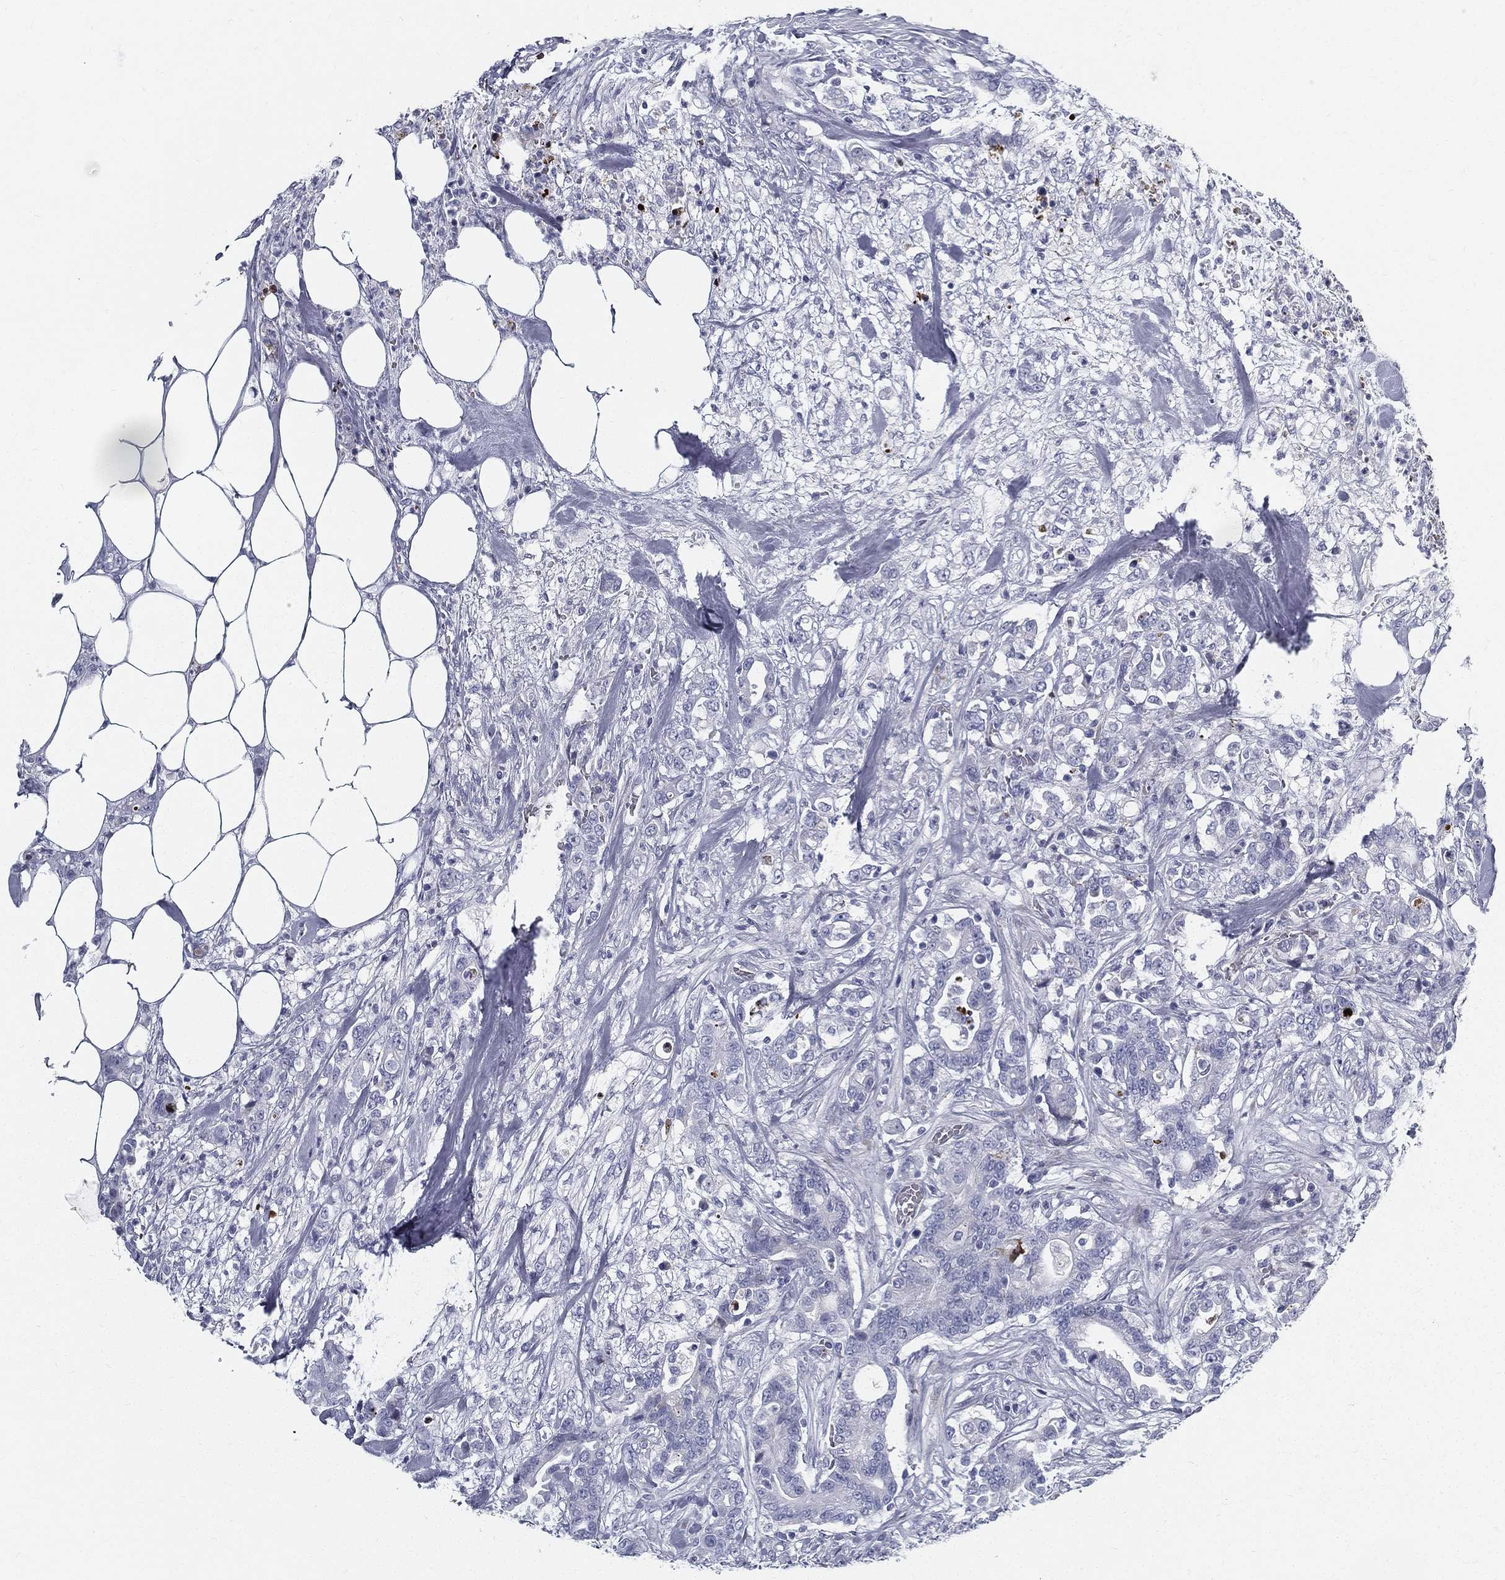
{"staining": {"intensity": "weak", "quantity": "<25%", "location": "cytoplasmic/membranous"}, "tissue": "colorectal cancer", "cell_type": "Tumor cells", "image_type": "cancer", "snomed": [{"axis": "morphology", "description": "Adenocarcinoma, NOS"}, {"axis": "topography", "description": "Colon"}], "caption": "Tumor cells are negative for brown protein staining in colorectal cancer.", "gene": "SPPL2C", "patient": {"sex": "female", "age": 69}}